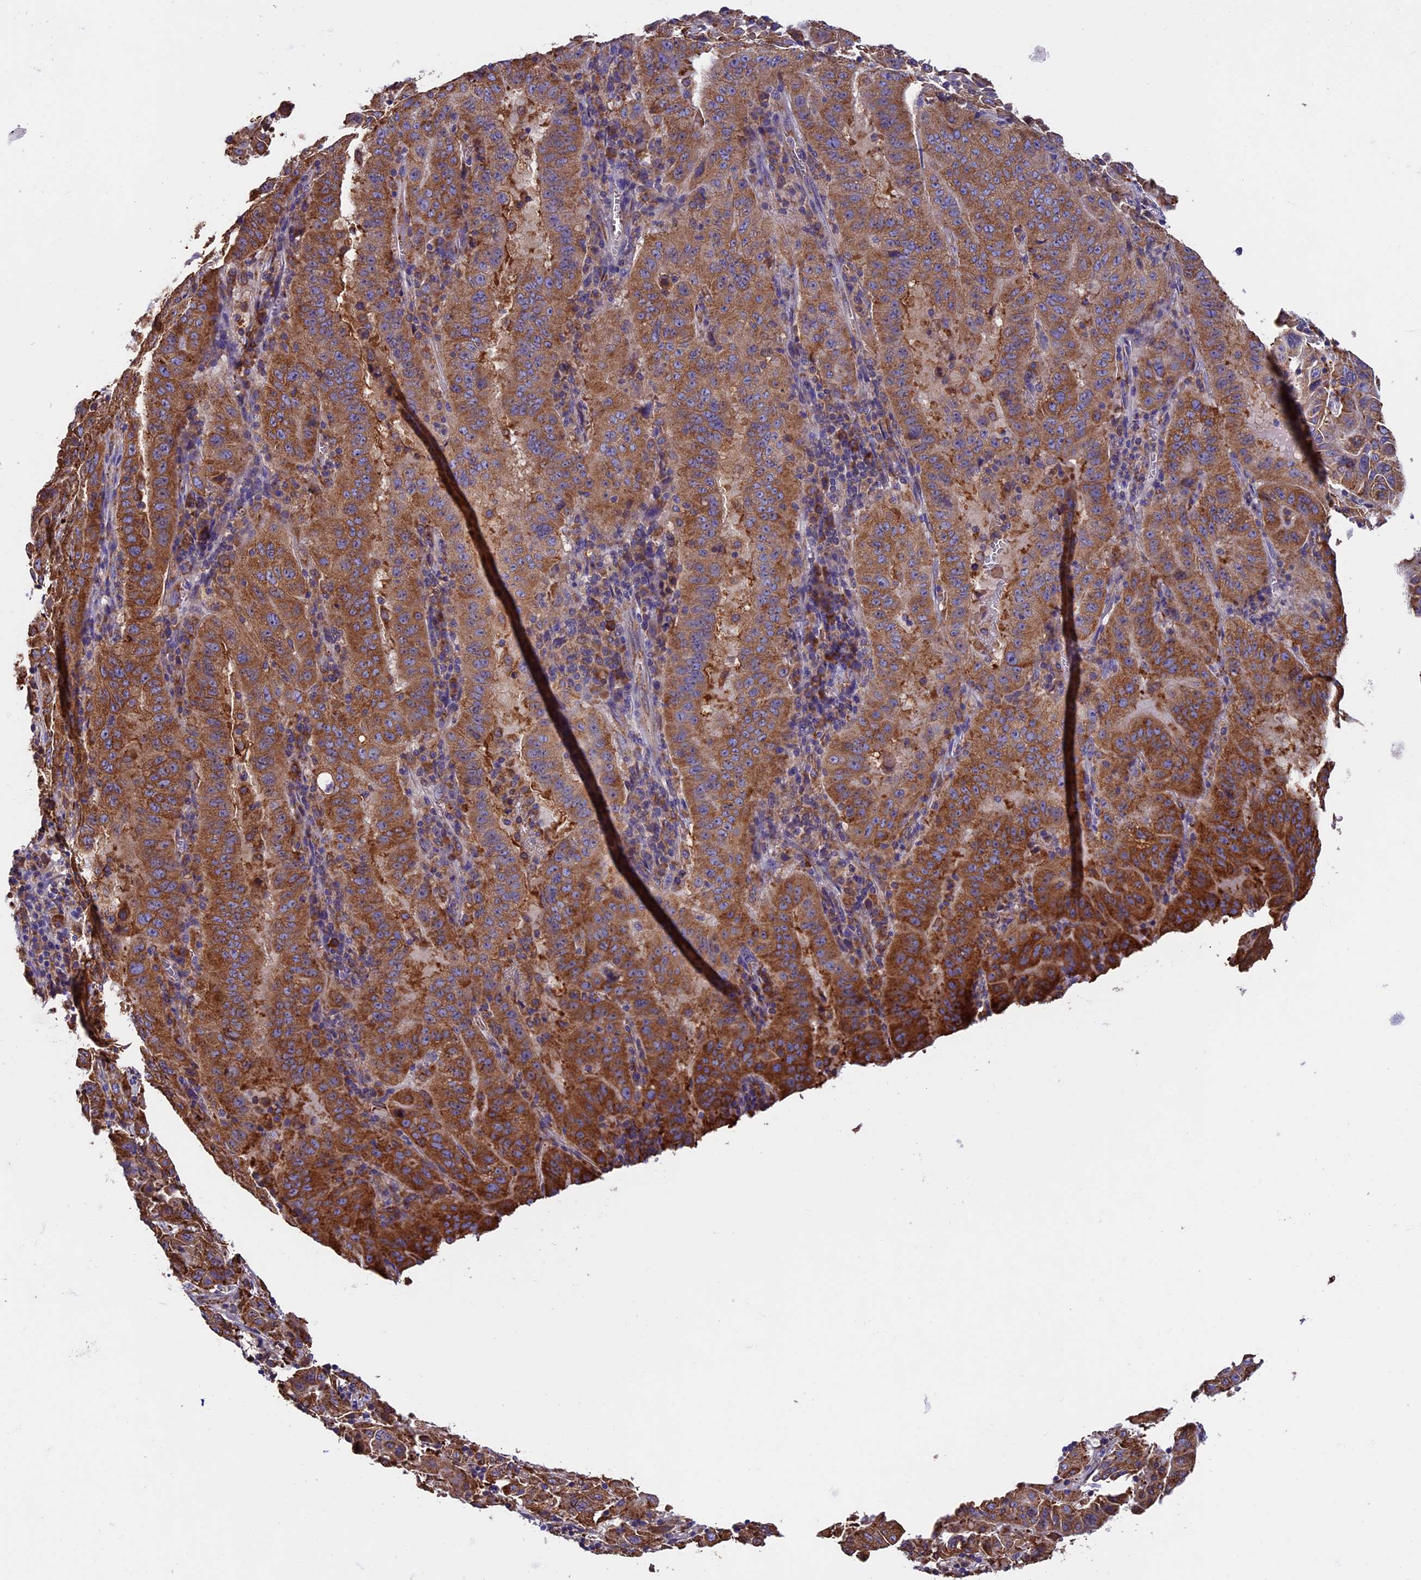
{"staining": {"intensity": "strong", "quantity": ">75%", "location": "cytoplasmic/membranous"}, "tissue": "pancreatic cancer", "cell_type": "Tumor cells", "image_type": "cancer", "snomed": [{"axis": "morphology", "description": "Adenocarcinoma, NOS"}, {"axis": "topography", "description": "Pancreas"}], "caption": "High-power microscopy captured an immunohistochemistry image of pancreatic cancer (adenocarcinoma), revealing strong cytoplasmic/membranous staining in about >75% of tumor cells.", "gene": "BTBD3", "patient": {"sex": "male", "age": 63}}